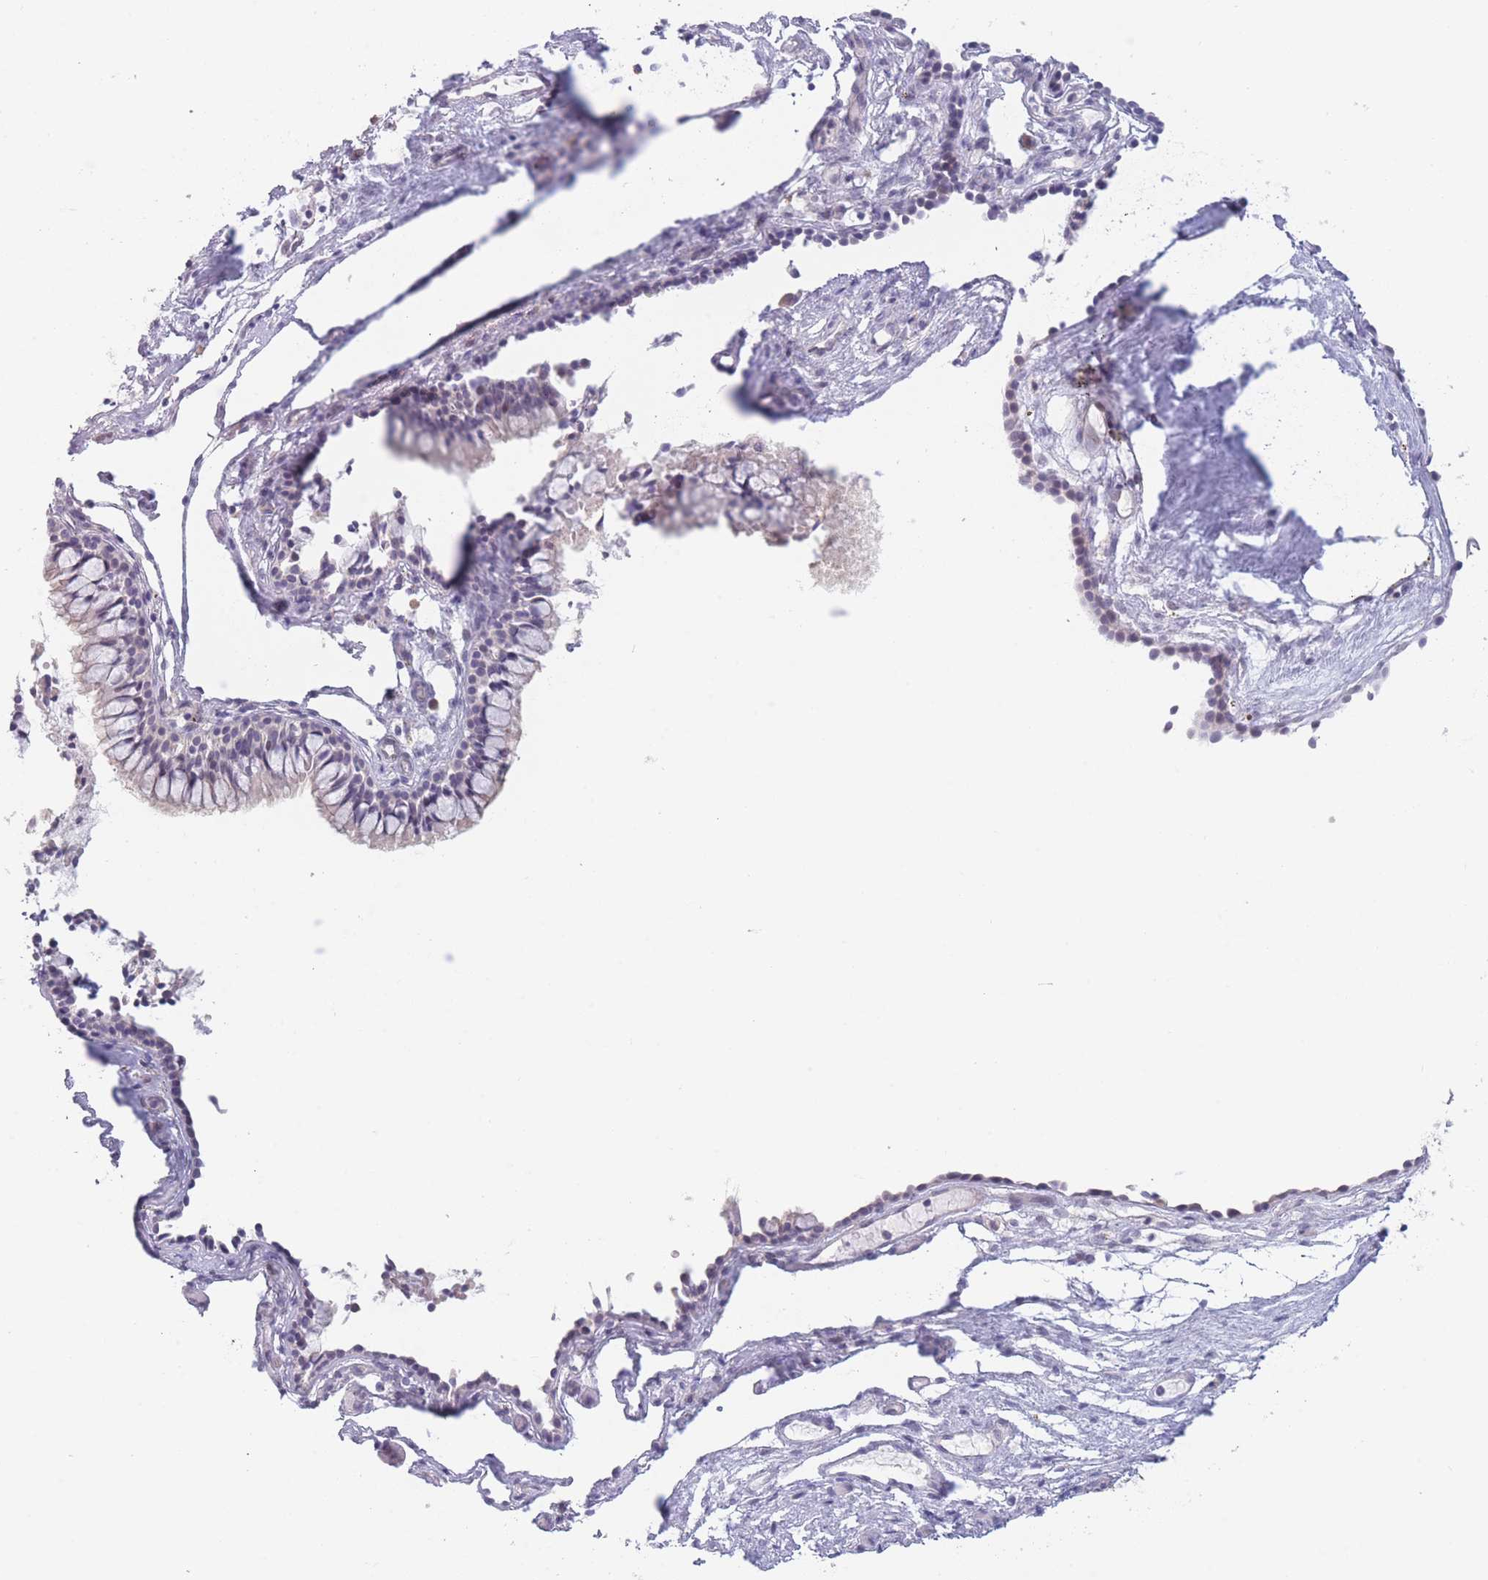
{"staining": {"intensity": "negative", "quantity": "none", "location": "none"}, "tissue": "nasopharynx", "cell_type": "Respiratory epithelial cells", "image_type": "normal", "snomed": [{"axis": "morphology", "description": "Normal tissue, NOS"}, {"axis": "topography", "description": "Nasopharynx"}], "caption": "High power microscopy image of an immunohistochemistry photomicrograph of unremarkable nasopharynx, revealing no significant staining in respiratory epithelial cells.", "gene": "FAM227B", "patient": {"sex": "male", "age": 82}}